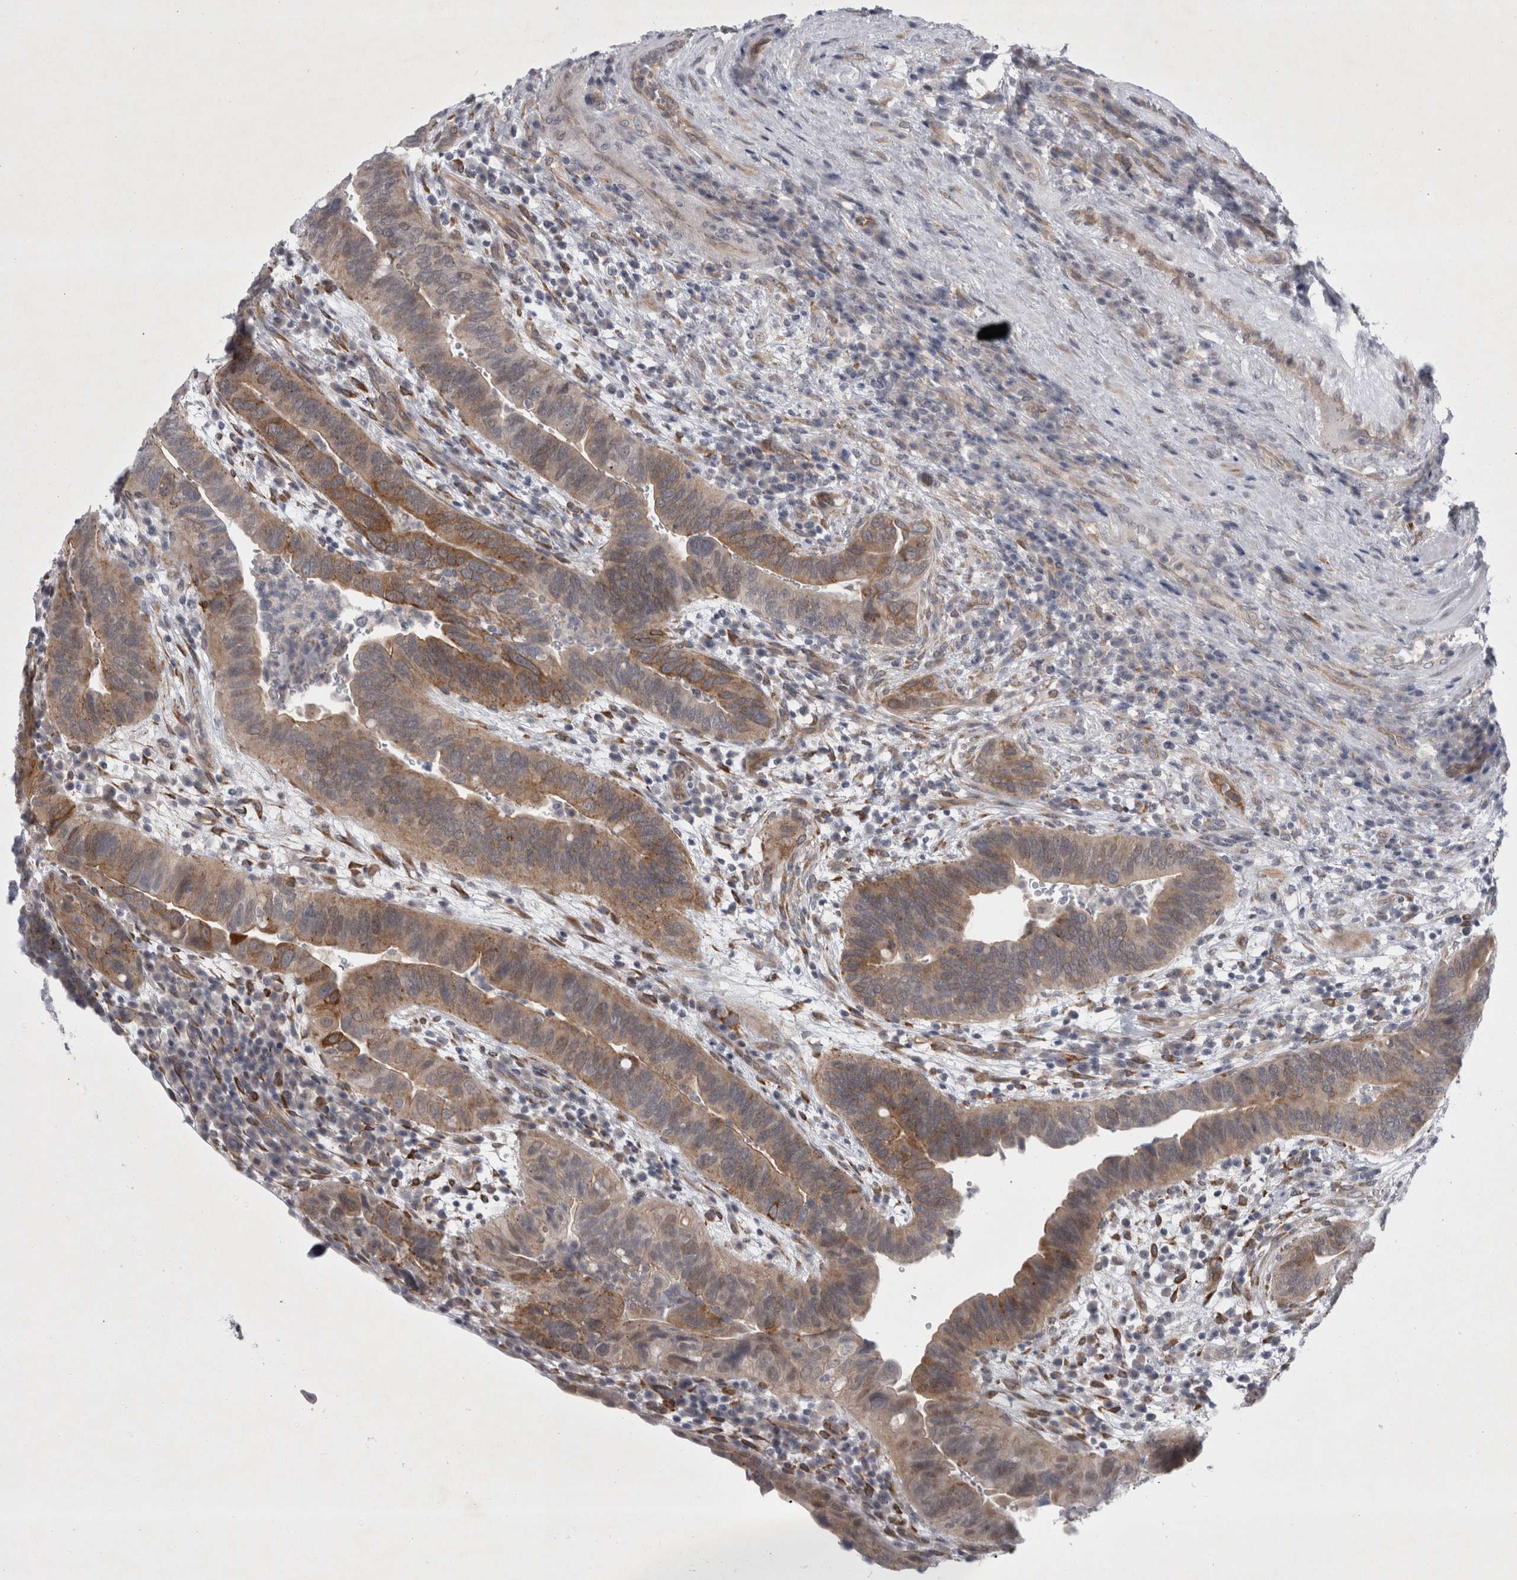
{"staining": {"intensity": "moderate", "quantity": ">75%", "location": "cytoplasmic/membranous"}, "tissue": "urothelial cancer", "cell_type": "Tumor cells", "image_type": "cancer", "snomed": [{"axis": "morphology", "description": "Urothelial carcinoma, High grade"}, {"axis": "topography", "description": "Urinary bladder"}], "caption": "High-grade urothelial carcinoma was stained to show a protein in brown. There is medium levels of moderate cytoplasmic/membranous expression in approximately >75% of tumor cells.", "gene": "PARP11", "patient": {"sex": "female", "age": 82}}